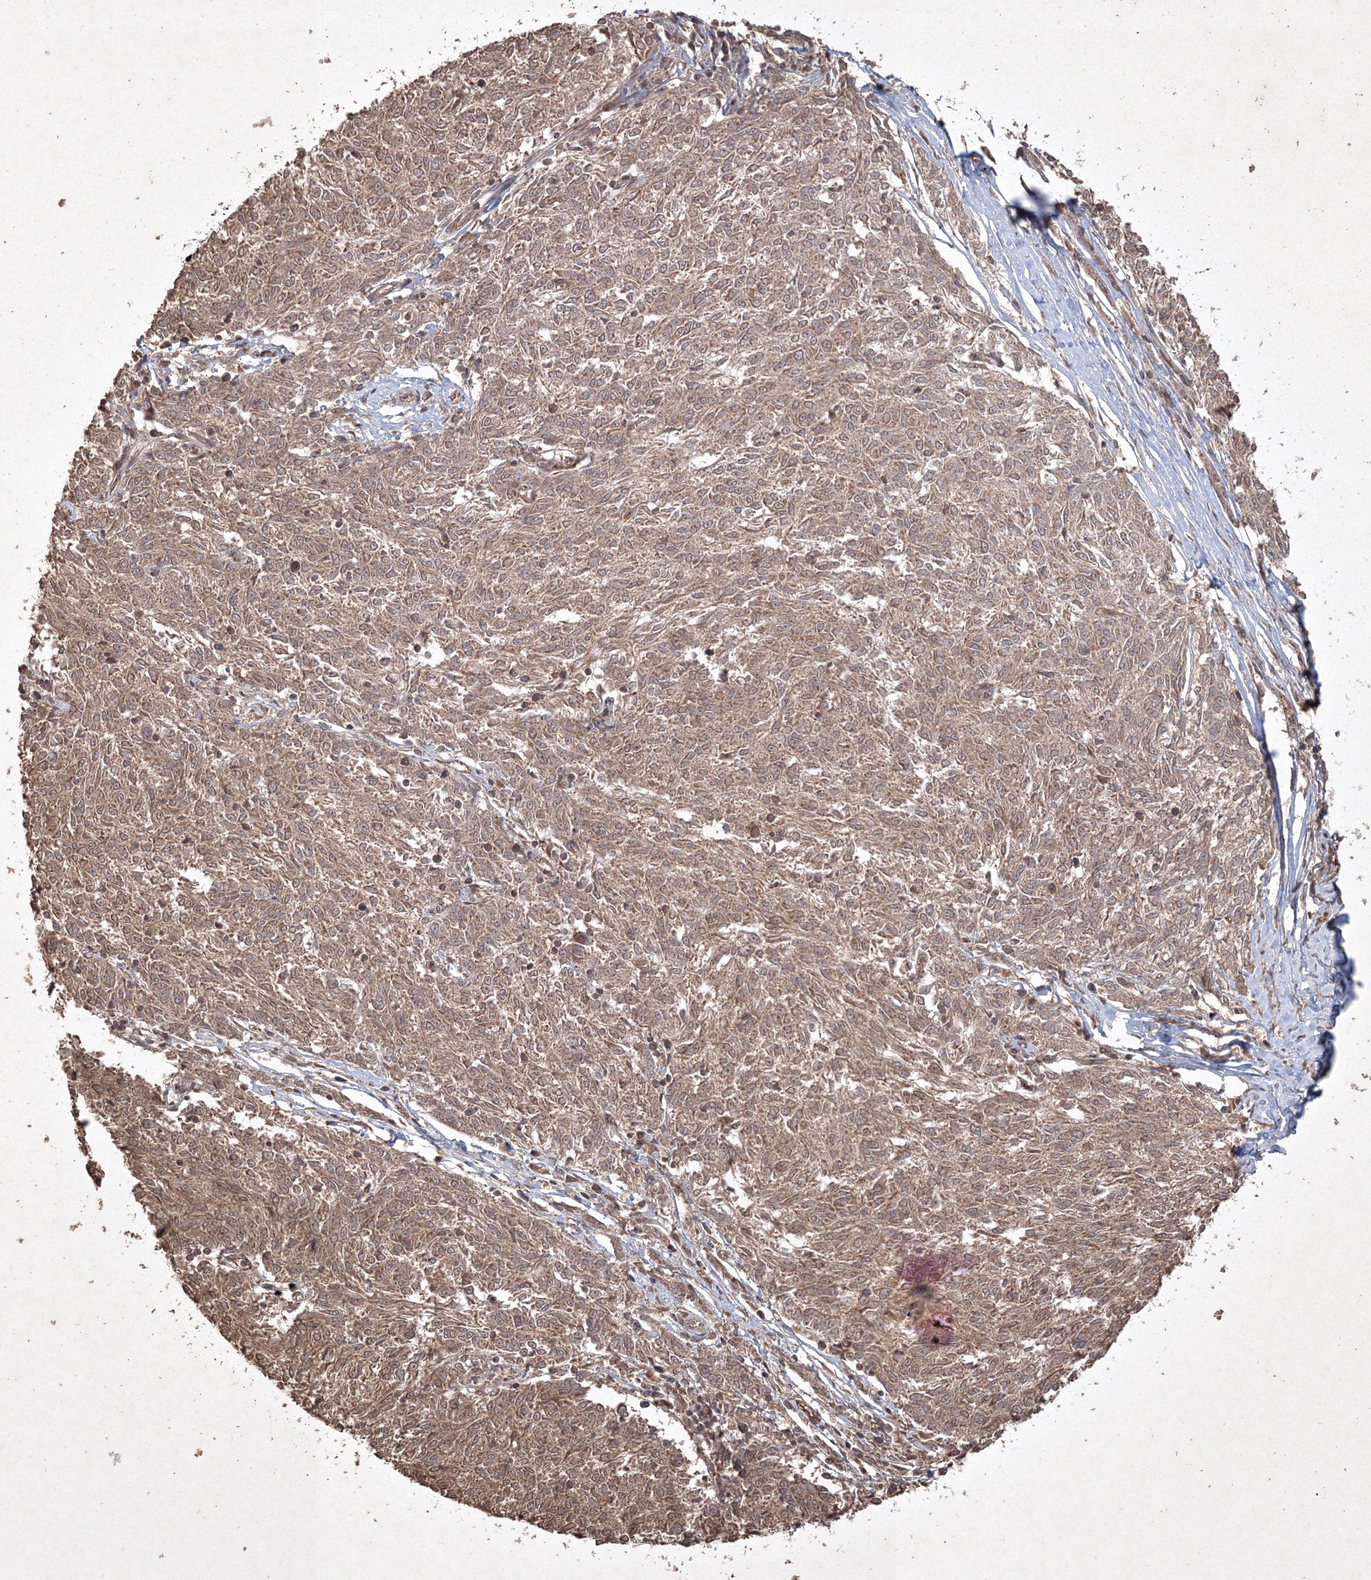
{"staining": {"intensity": "weak", "quantity": ">75%", "location": "cytoplasmic/membranous"}, "tissue": "melanoma", "cell_type": "Tumor cells", "image_type": "cancer", "snomed": [{"axis": "morphology", "description": "Malignant melanoma, NOS"}, {"axis": "topography", "description": "Skin"}], "caption": "Immunohistochemistry (IHC) staining of malignant melanoma, which reveals low levels of weak cytoplasmic/membranous expression in approximately >75% of tumor cells indicating weak cytoplasmic/membranous protein expression. The staining was performed using DAB (brown) for protein detection and nuclei were counterstained in hematoxylin (blue).", "gene": "PELI3", "patient": {"sex": "female", "age": 72}}